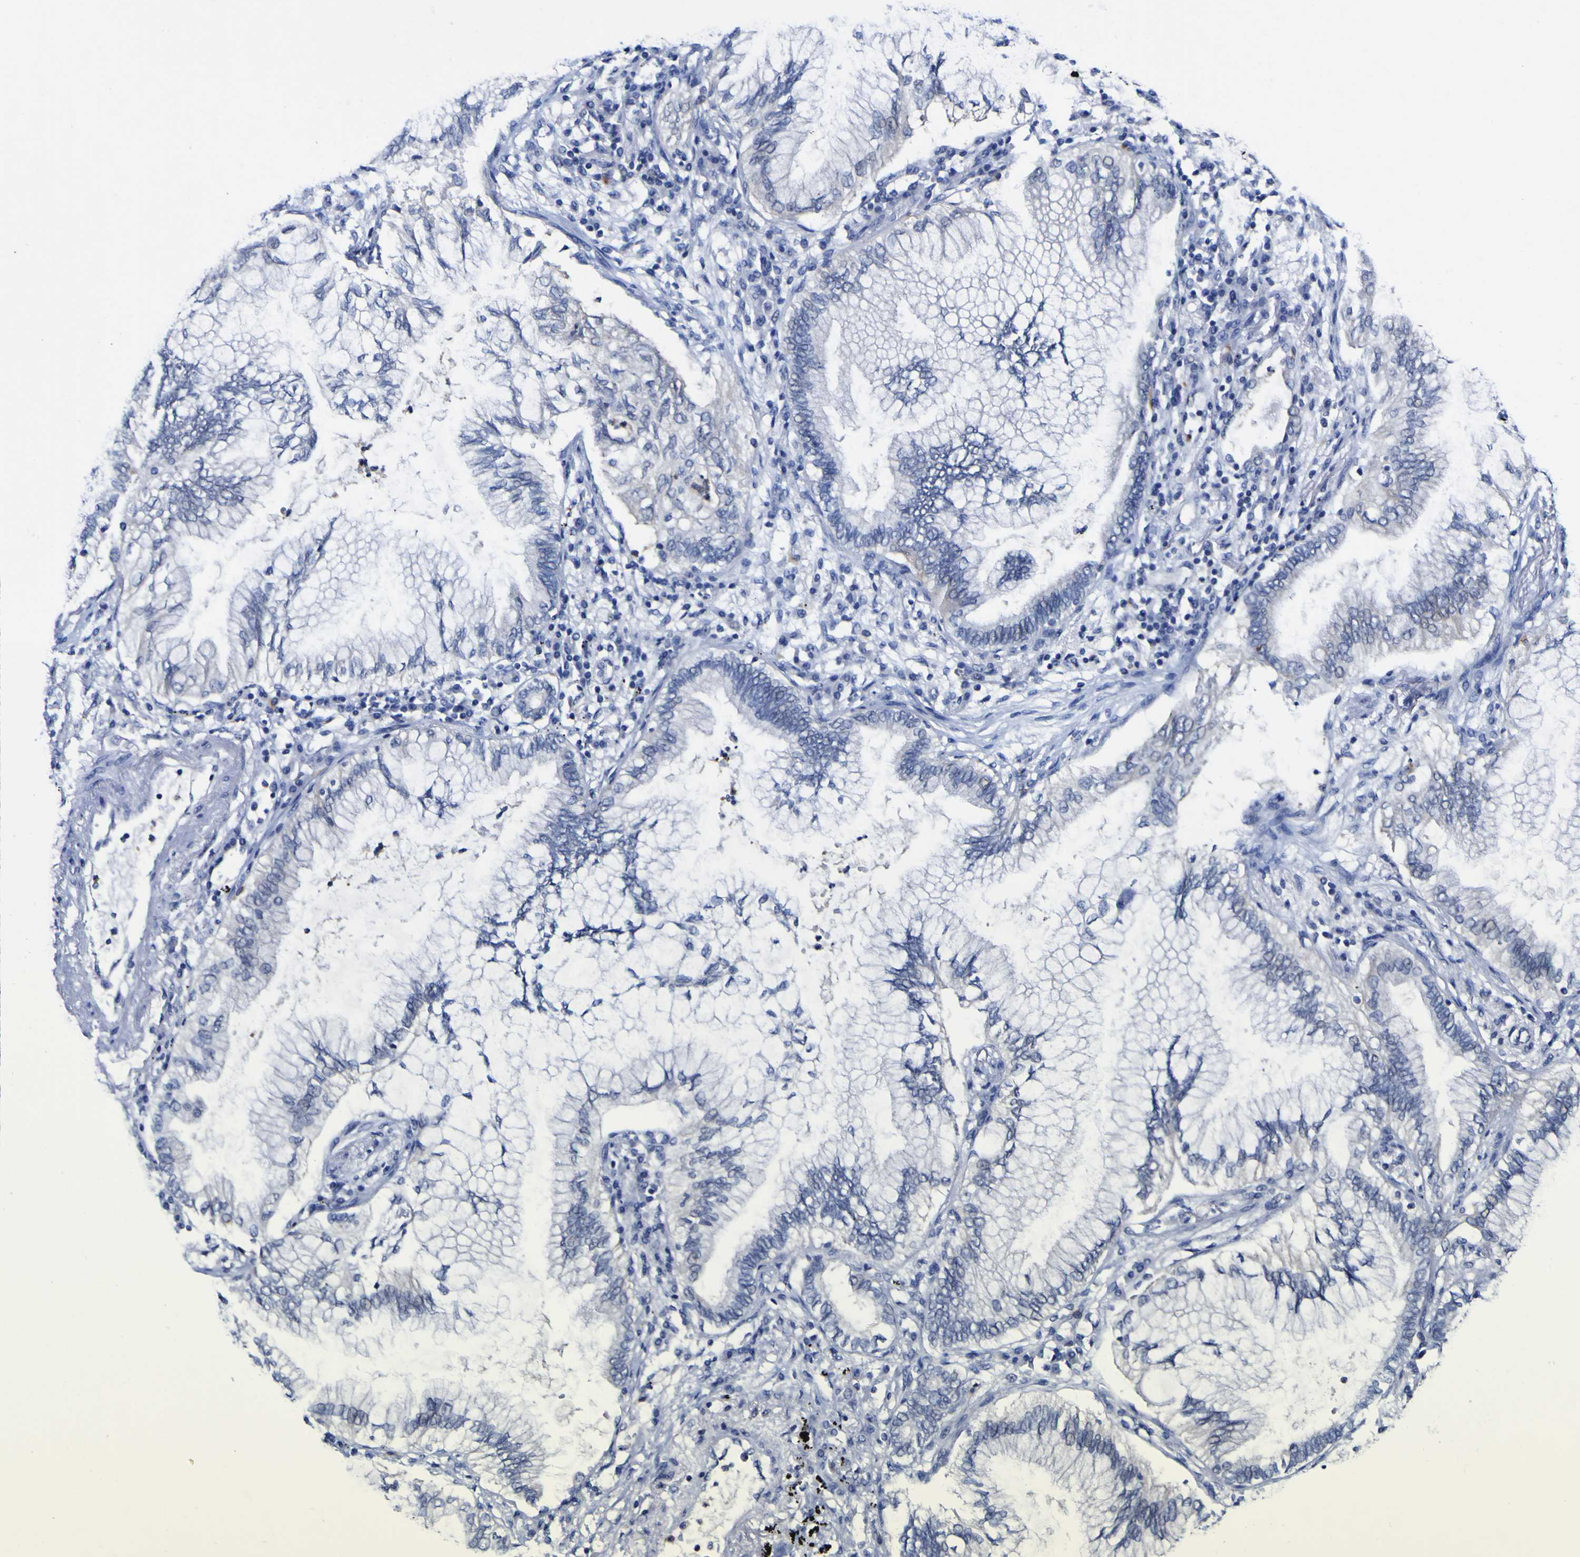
{"staining": {"intensity": "negative", "quantity": "none", "location": "none"}, "tissue": "lung cancer", "cell_type": "Tumor cells", "image_type": "cancer", "snomed": [{"axis": "morphology", "description": "Normal tissue, NOS"}, {"axis": "morphology", "description": "Adenocarcinoma, NOS"}, {"axis": "topography", "description": "Bronchus"}, {"axis": "topography", "description": "Lung"}], "caption": "This is a photomicrograph of IHC staining of lung cancer (adenocarcinoma), which shows no staining in tumor cells.", "gene": "CASP6", "patient": {"sex": "female", "age": 70}}